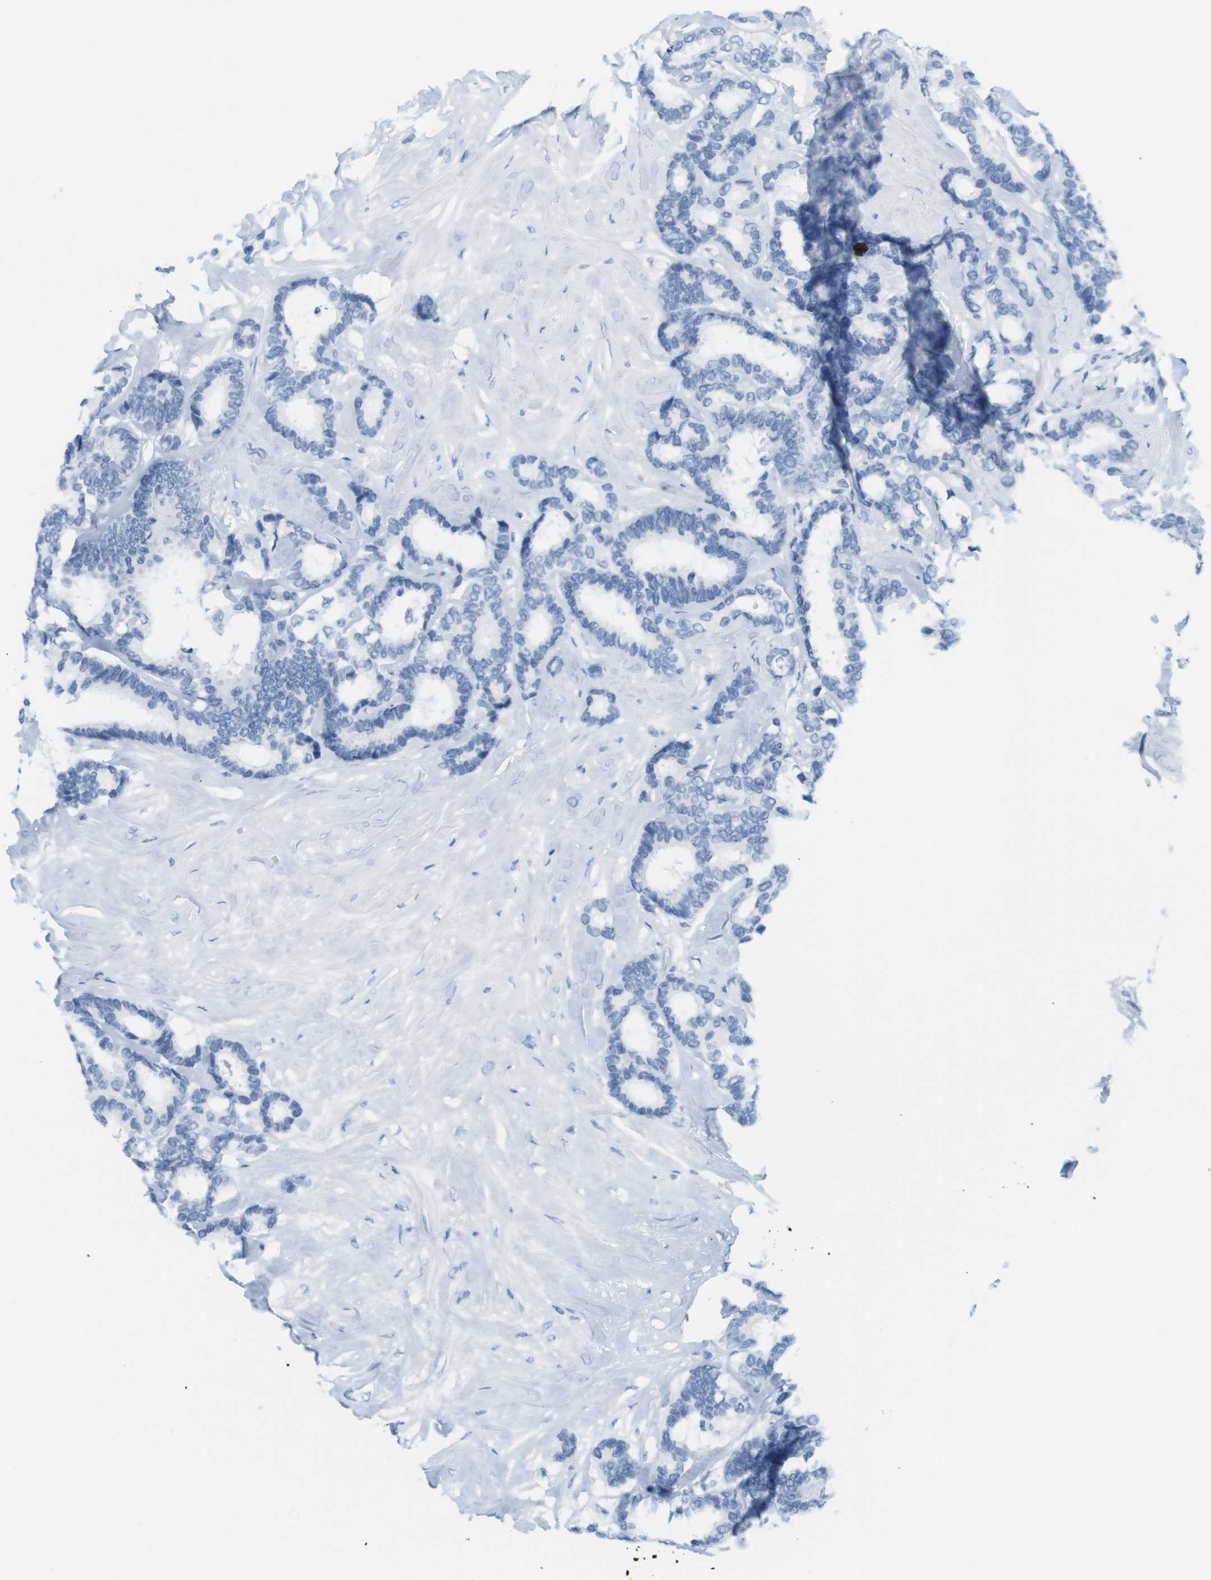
{"staining": {"intensity": "negative", "quantity": "none", "location": "none"}, "tissue": "breast cancer", "cell_type": "Tumor cells", "image_type": "cancer", "snomed": [{"axis": "morphology", "description": "Duct carcinoma"}, {"axis": "topography", "description": "Breast"}], "caption": "An IHC photomicrograph of breast intraductal carcinoma is shown. There is no staining in tumor cells of breast intraductal carcinoma.", "gene": "TNNT2", "patient": {"sex": "female", "age": 87}}